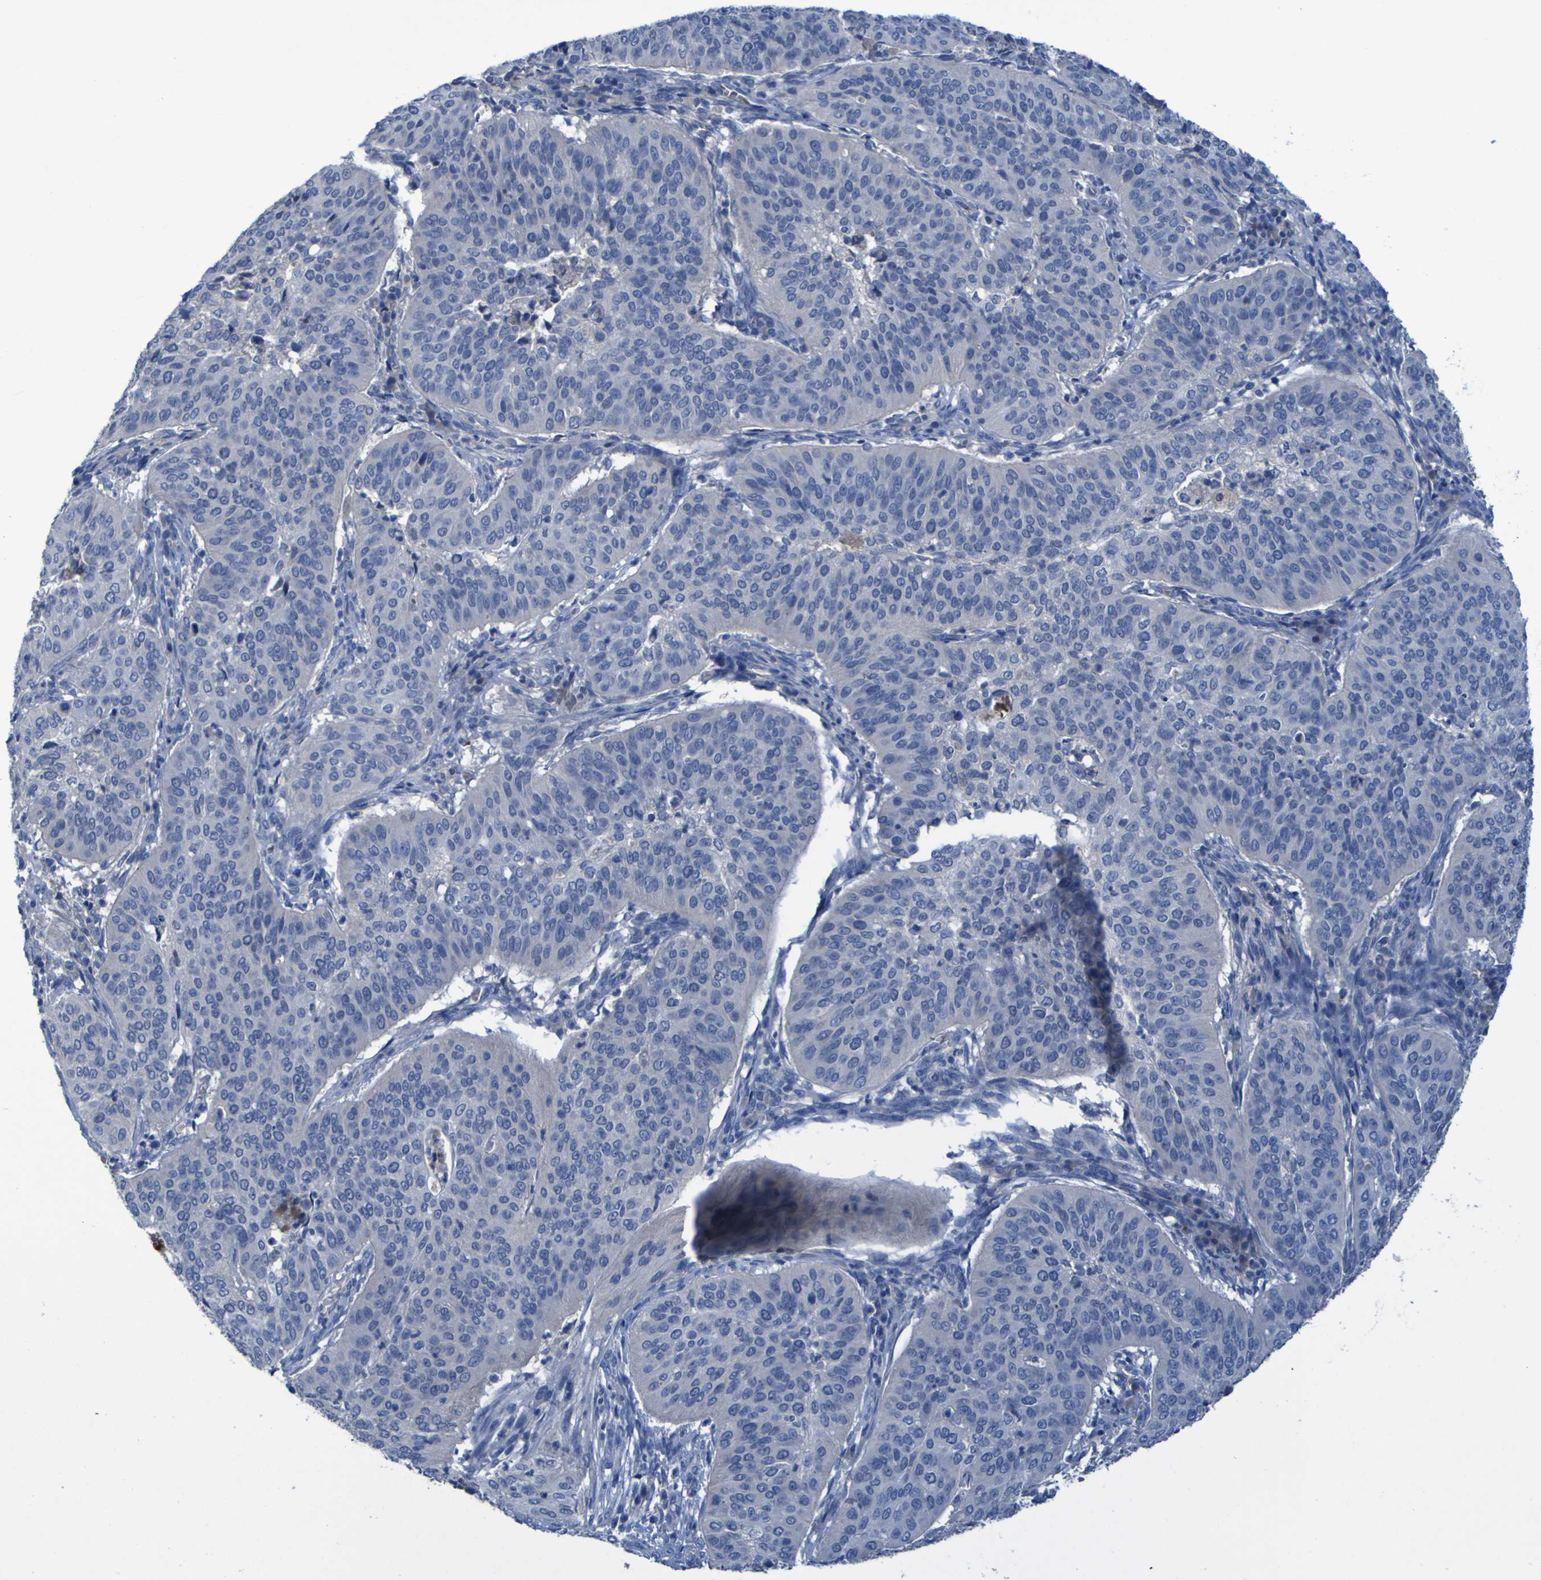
{"staining": {"intensity": "negative", "quantity": "none", "location": "none"}, "tissue": "cervical cancer", "cell_type": "Tumor cells", "image_type": "cancer", "snomed": [{"axis": "morphology", "description": "Normal tissue, NOS"}, {"axis": "morphology", "description": "Squamous cell carcinoma, NOS"}, {"axis": "topography", "description": "Cervix"}], "caption": "The immunohistochemistry (IHC) micrograph has no significant positivity in tumor cells of squamous cell carcinoma (cervical) tissue.", "gene": "SGK2", "patient": {"sex": "female", "age": 39}}